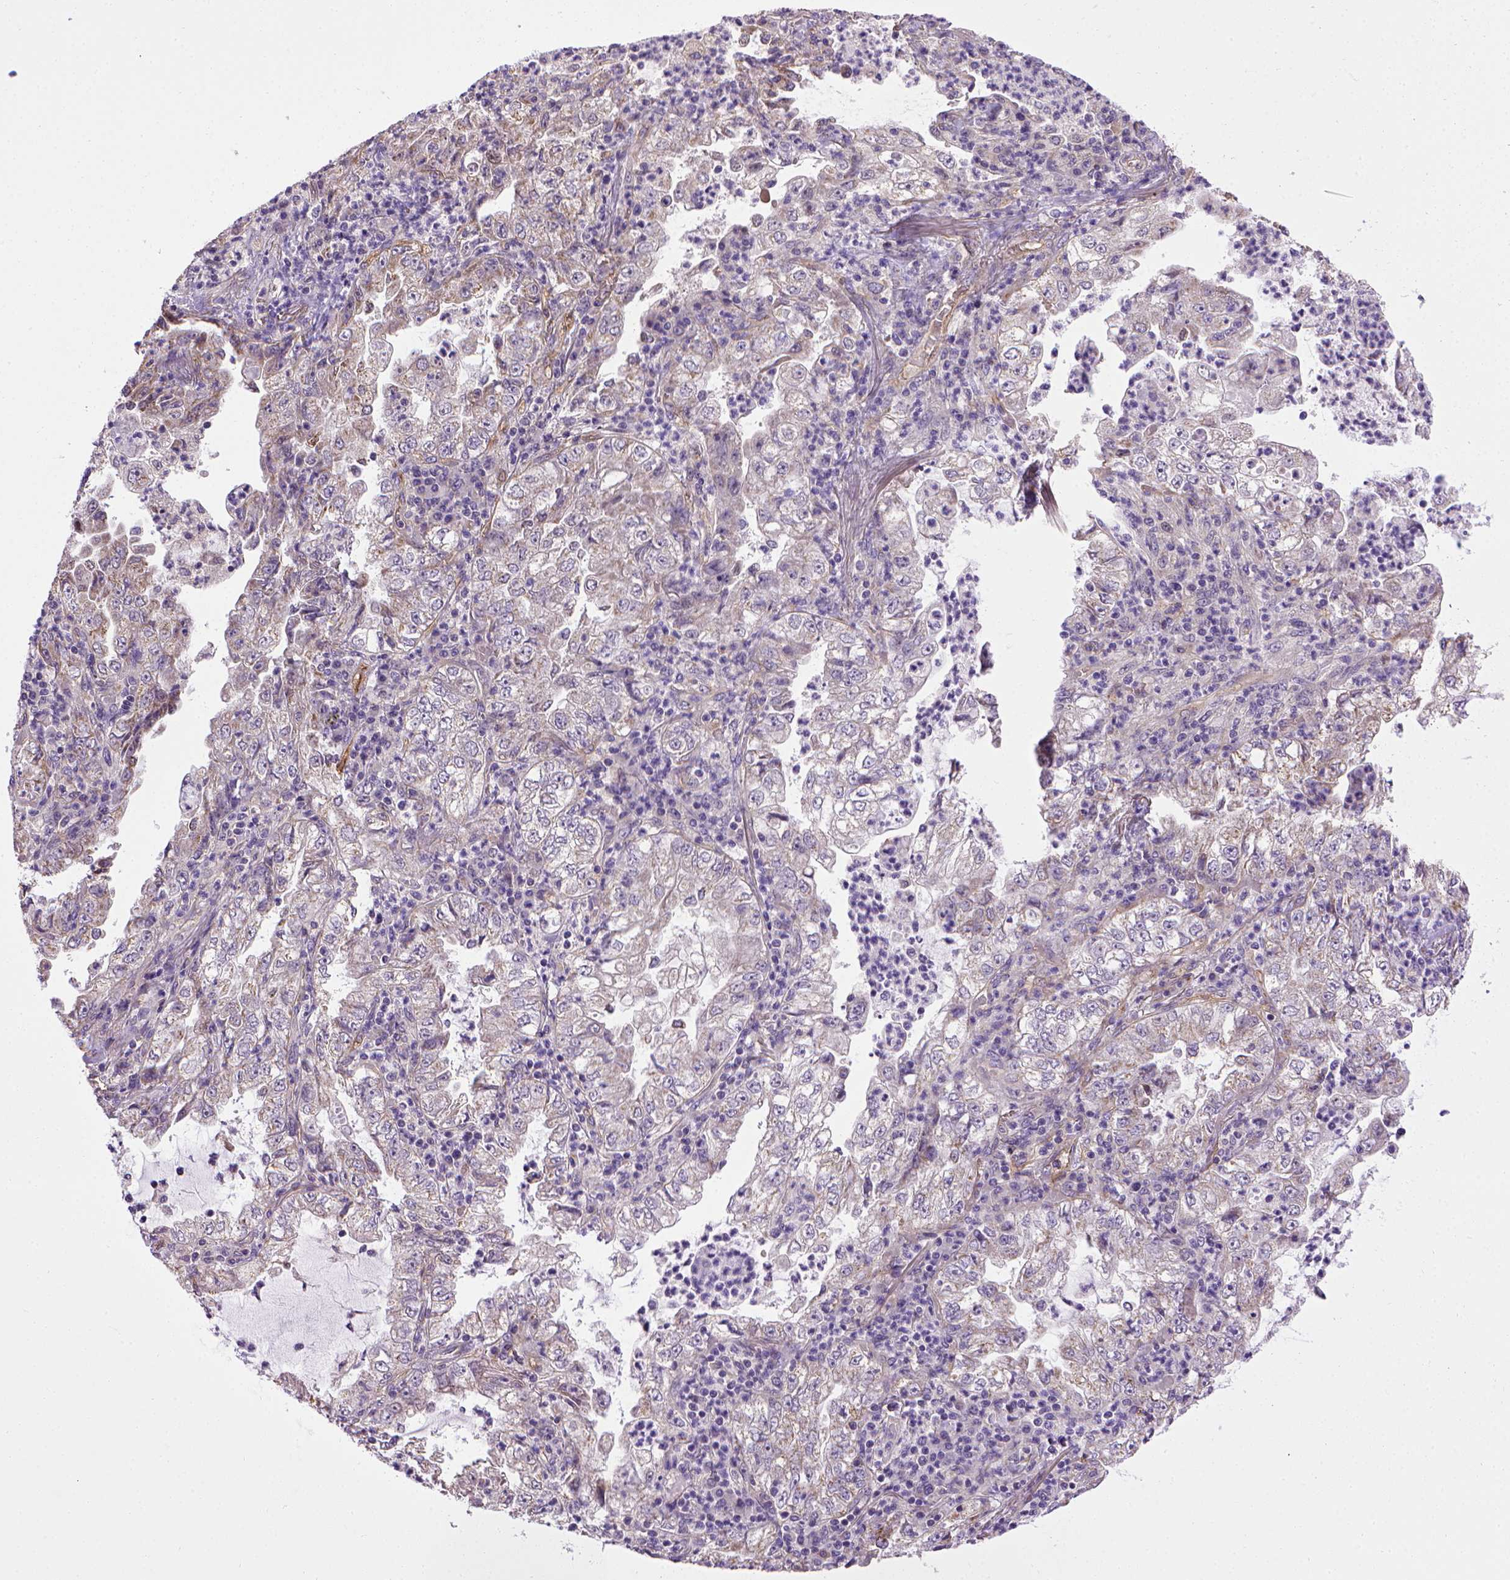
{"staining": {"intensity": "negative", "quantity": "none", "location": "none"}, "tissue": "lung cancer", "cell_type": "Tumor cells", "image_type": "cancer", "snomed": [{"axis": "morphology", "description": "Adenocarcinoma, NOS"}, {"axis": "topography", "description": "Lung"}], "caption": "This image is of adenocarcinoma (lung) stained with IHC to label a protein in brown with the nuclei are counter-stained blue. There is no expression in tumor cells.", "gene": "ENG", "patient": {"sex": "female", "age": 73}}